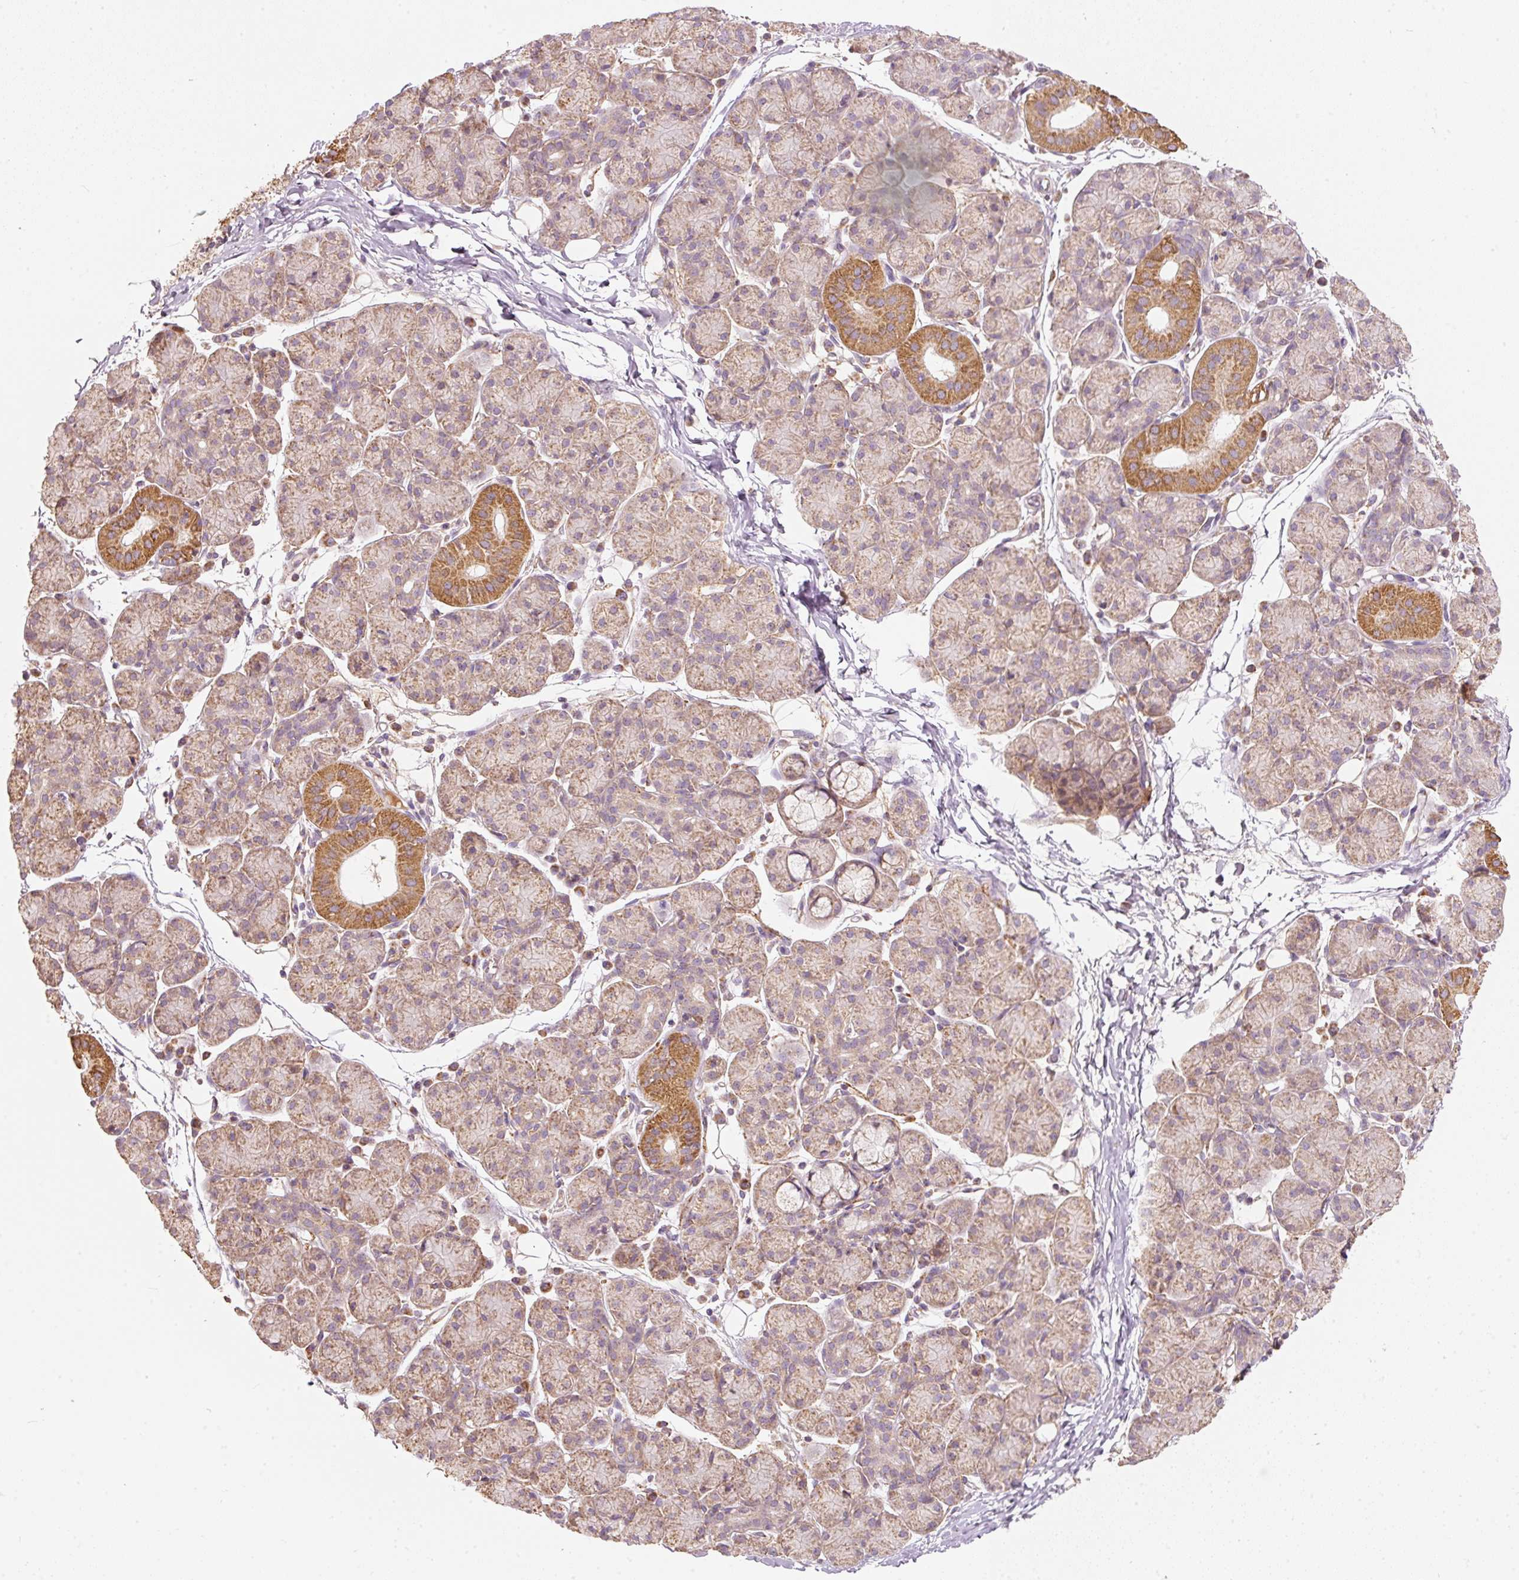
{"staining": {"intensity": "moderate", "quantity": "25%-75%", "location": "cytoplasmic/membranous"}, "tissue": "salivary gland", "cell_type": "Glandular cells", "image_type": "normal", "snomed": [{"axis": "morphology", "description": "Normal tissue, NOS"}, {"axis": "morphology", "description": "Inflammation, NOS"}, {"axis": "topography", "description": "Lymph node"}, {"axis": "topography", "description": "Salivary gland"}], "caption": "Normal salivary gland exhibits moderate cytoplasmic/membranous staining in about 25%-75% of glandular cells, visualized by immunohistochemistry.", "gene": "PSENEN", "patient": {"sex": "male", "age": 3}}